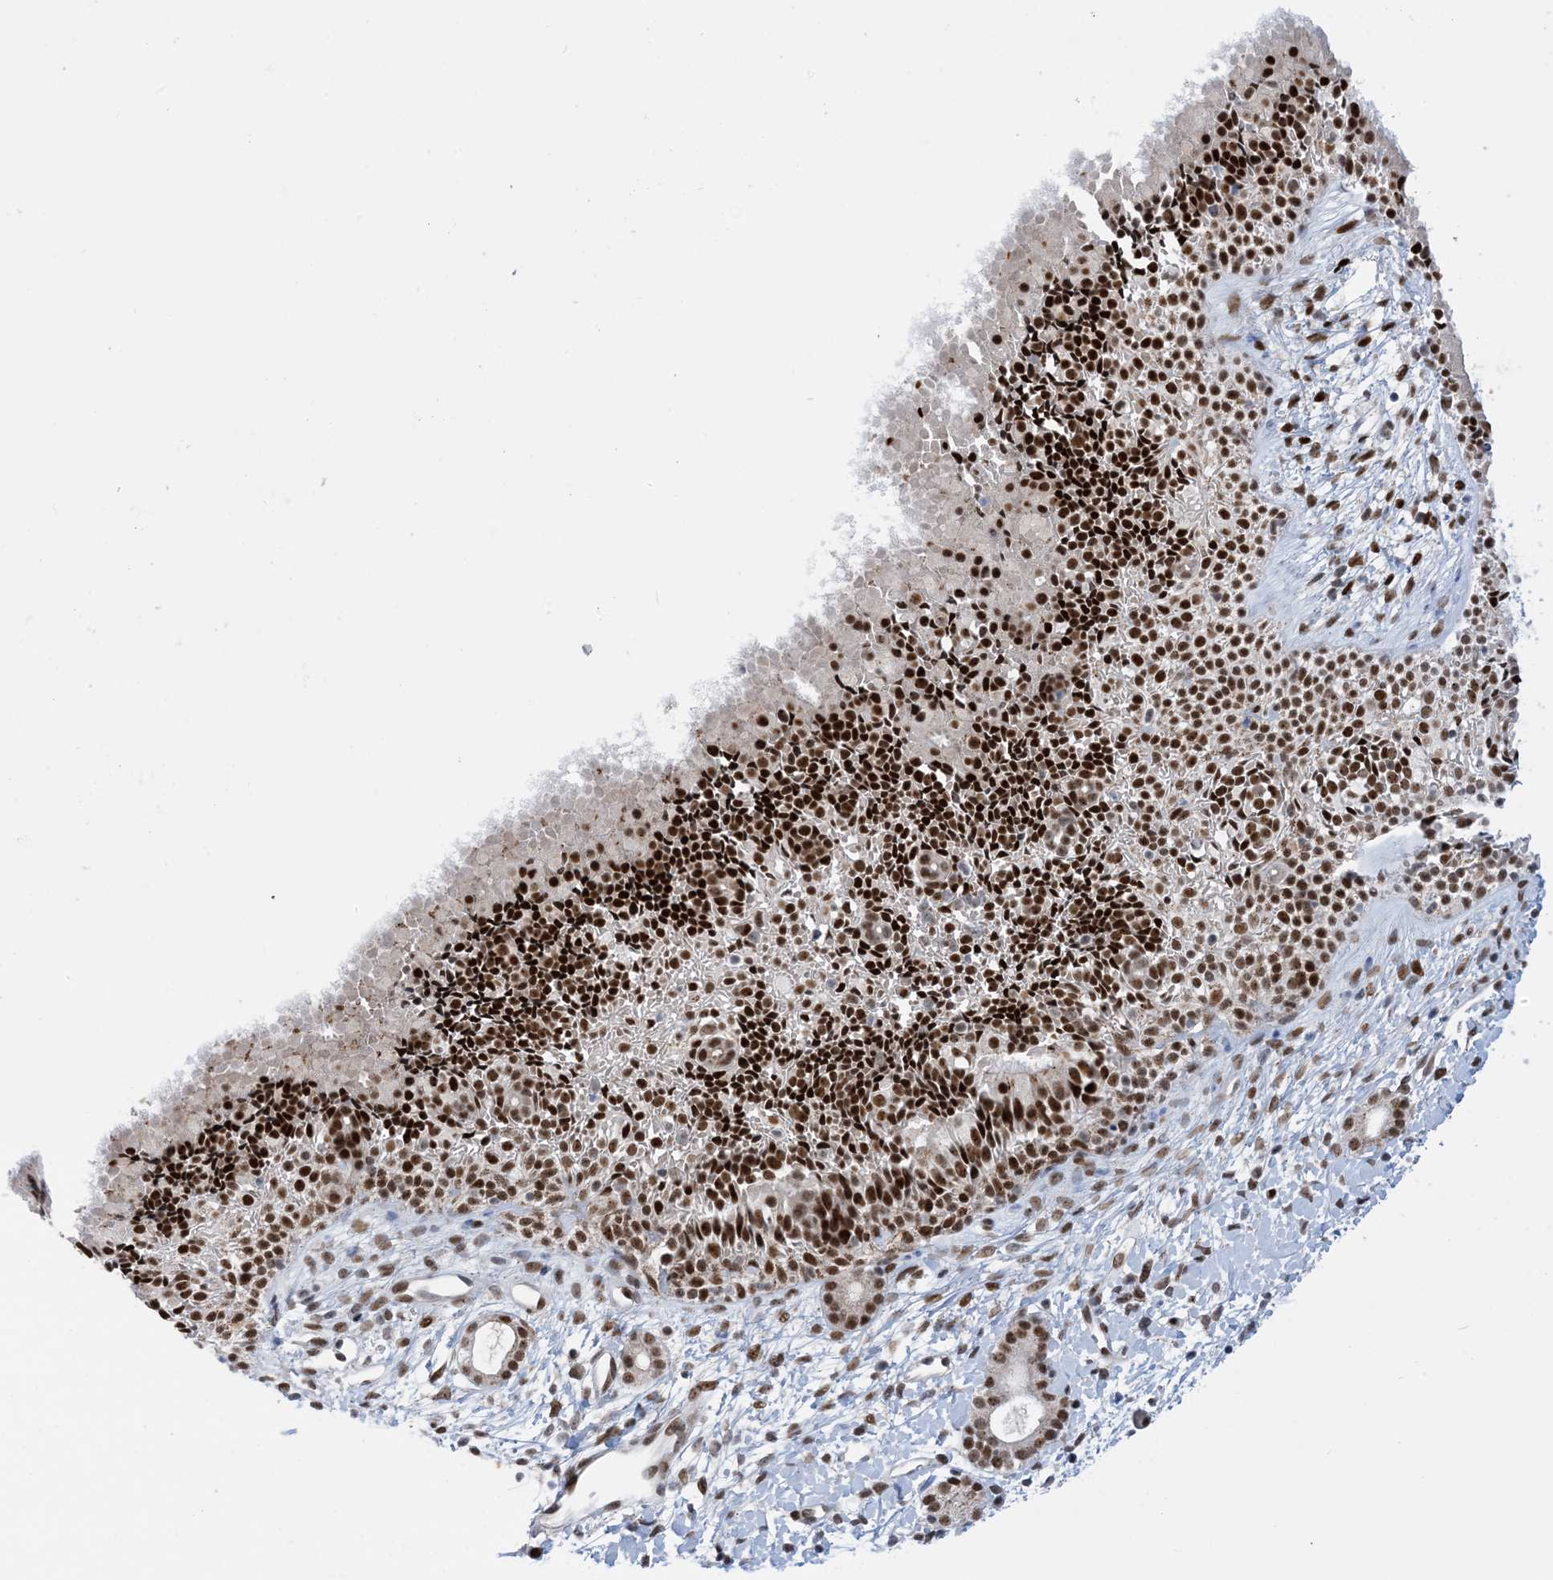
{"staining": {"intensity": "strong", "quantity": ">75%", "location": "nuclear"}, "tissue": "nasopharynx", "cell_type": "Respiratory epithelial cells", "image_type": "normal", "snomed": [{"axis": "morphology", "description": "Normal tissue, NOS"}, {"axis": "topography", "description": "Nasopharynx"}], "caption": "Human nasopharynx stained with a brown dye exhibits strong nuclear positive expression in approximately >75% of respiratory epithelial cells.", "gene": "TSPYL1", "patient": {"sex": "male", "age": 22}}